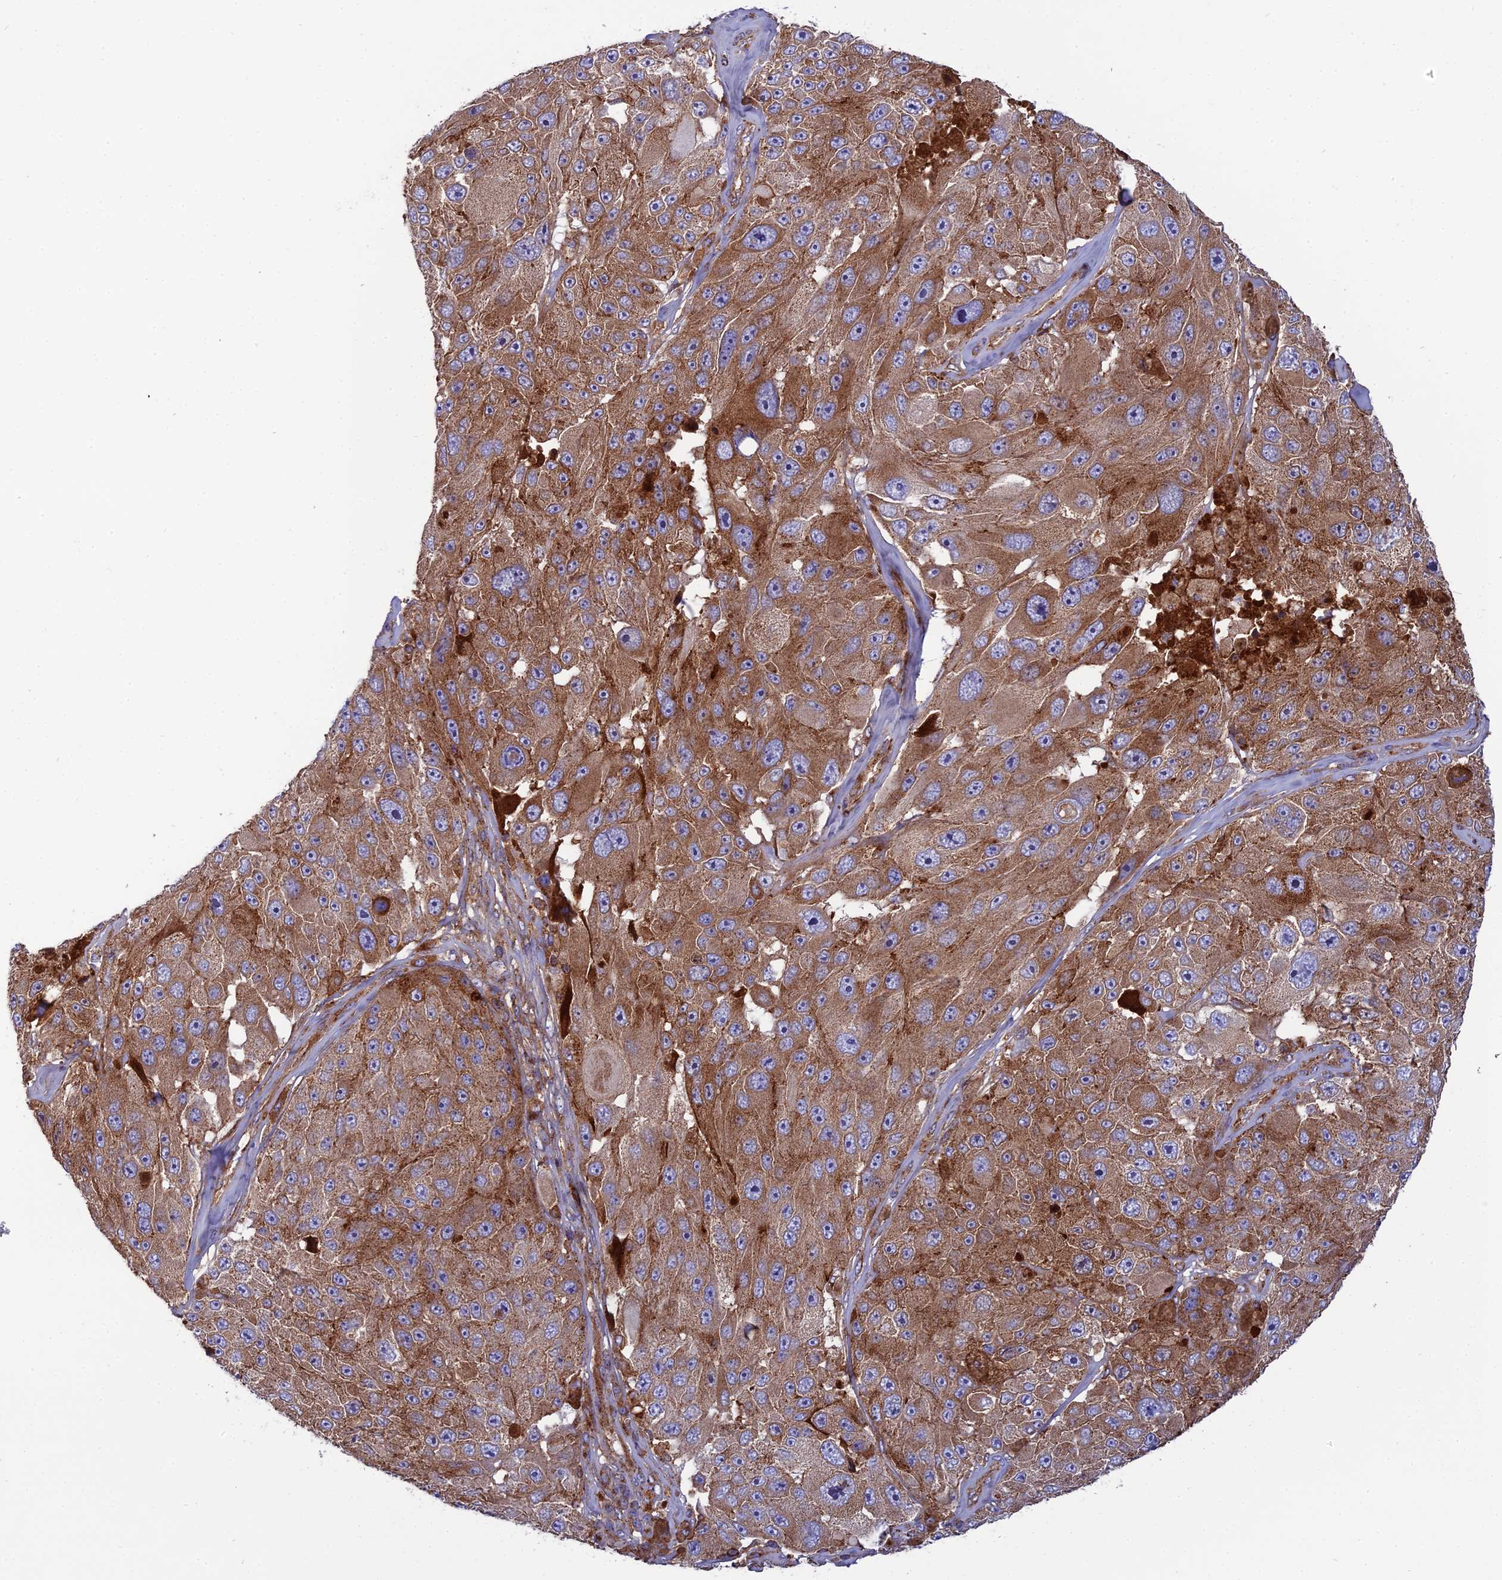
{"staining": {"intensity": "strong", "quantity": ">75%", "location": "cytoplasmic/membranous"}, "tissue": "melanoma", "cell_type": "Tumor cells", "image_type": "cancer", "snomed": [{"axis": "morphology", "description": "Malignant melanoma, Metastatic site"}, {"axis": "topography", "description": "Lymph node"}], "caption": "Protein analysis of malignant melanoma (metastatic site) tissue displays strong cytoplasmic/membranous positivity in about >75% of tumor cells.", "gene": "LNPEP", "patient": {"sex": "male", "age": 62}}